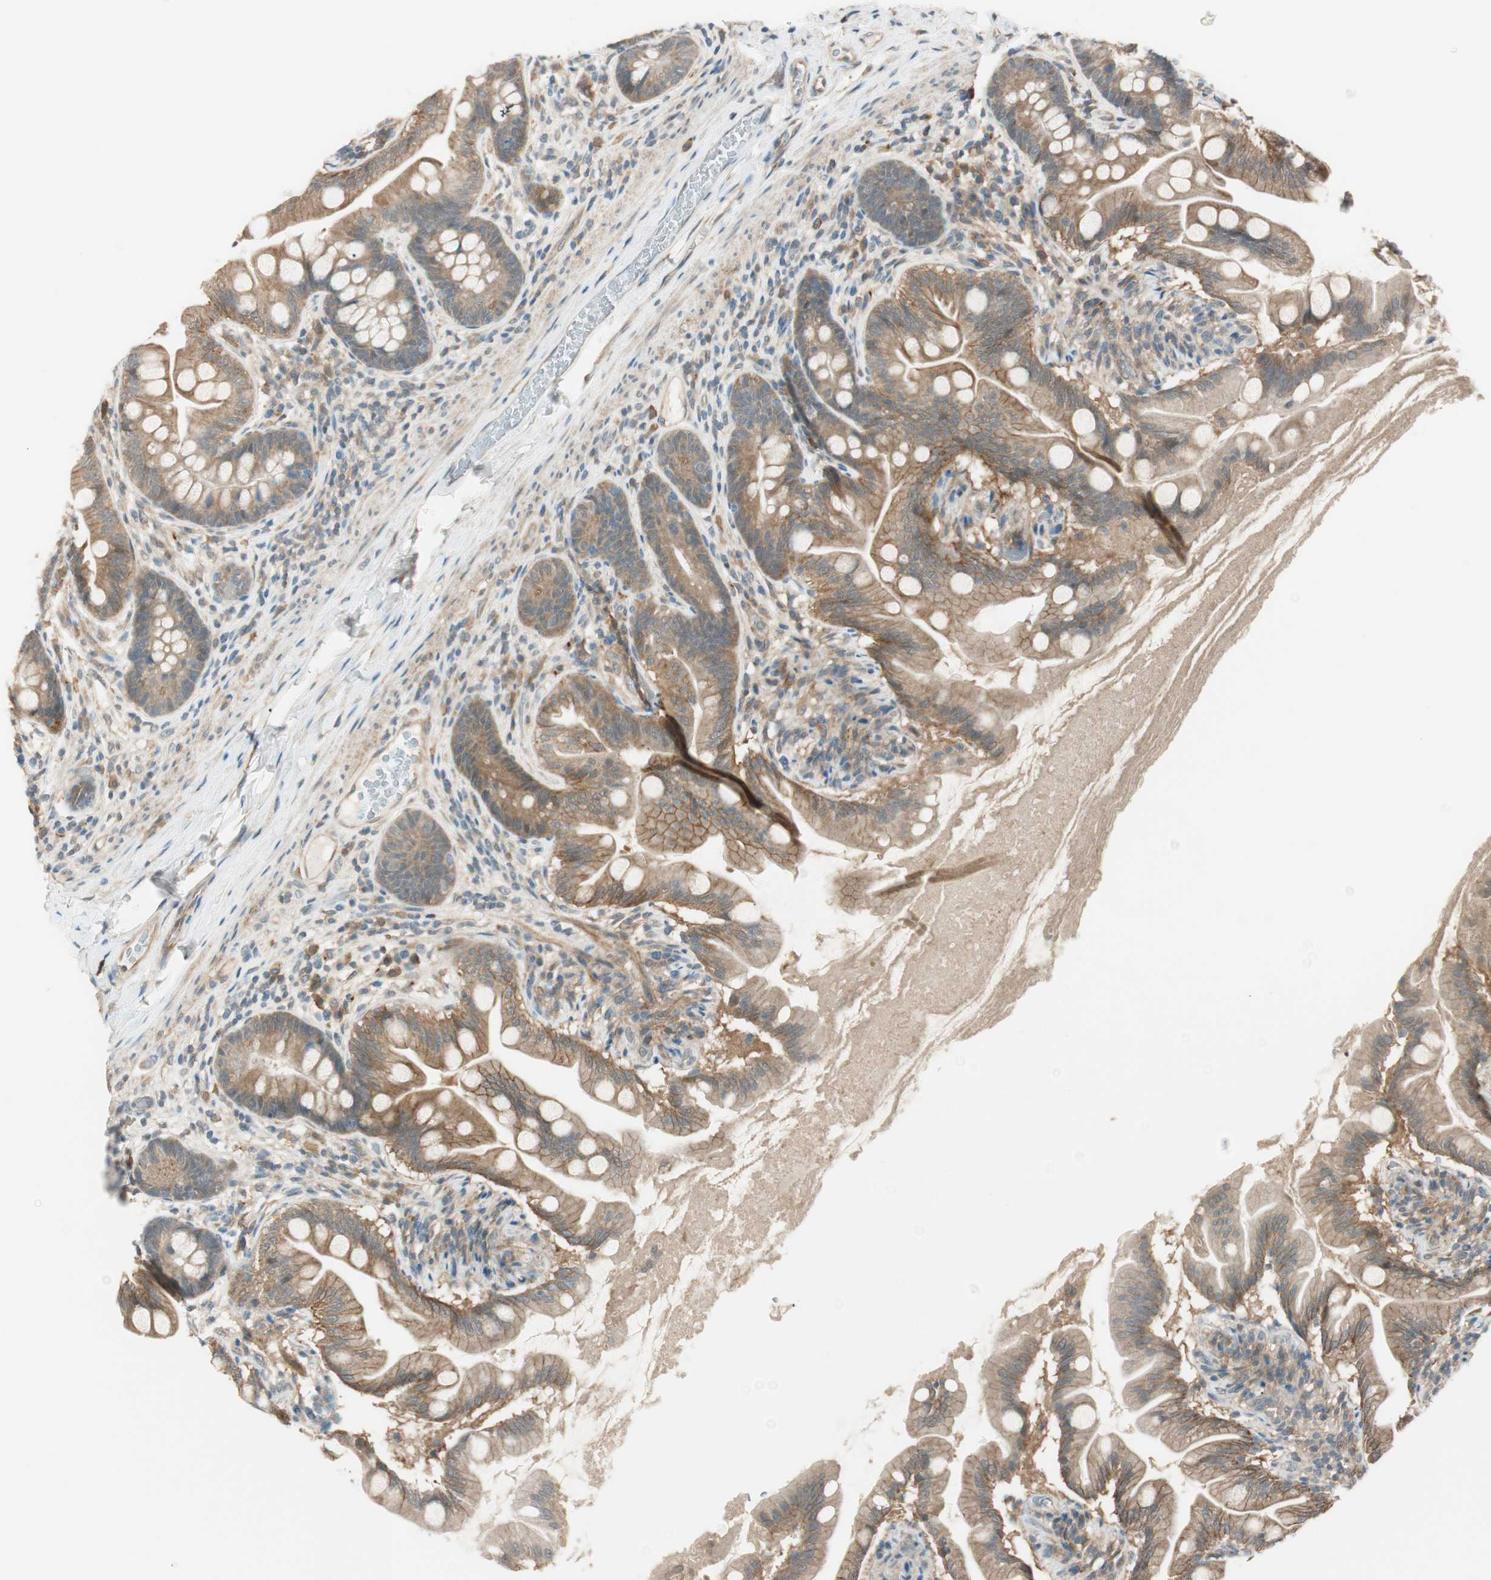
{"staining": {"intensity": "moderate", "quantity": ">75%", "location": "cytoplasmic/membranous"}, "tissue": "small intestine", "cell_type": "Glandular cells", "image_type": "normal", "snomed": [{"axis": "morphology", "description": "Normal tissue, NOS"}, {"axis": "topography", "description": "Small intestine"}], "caption": "Immunohistochemistry (DAB (3,3'-diaminobenzidine)) staining of benign human small intestine displays moderate cytoplasmic/membranous protein expression in about >75% of glandular cells.", "gene": "PSMD8", "patient": {"sex": "female", "age": 56}}